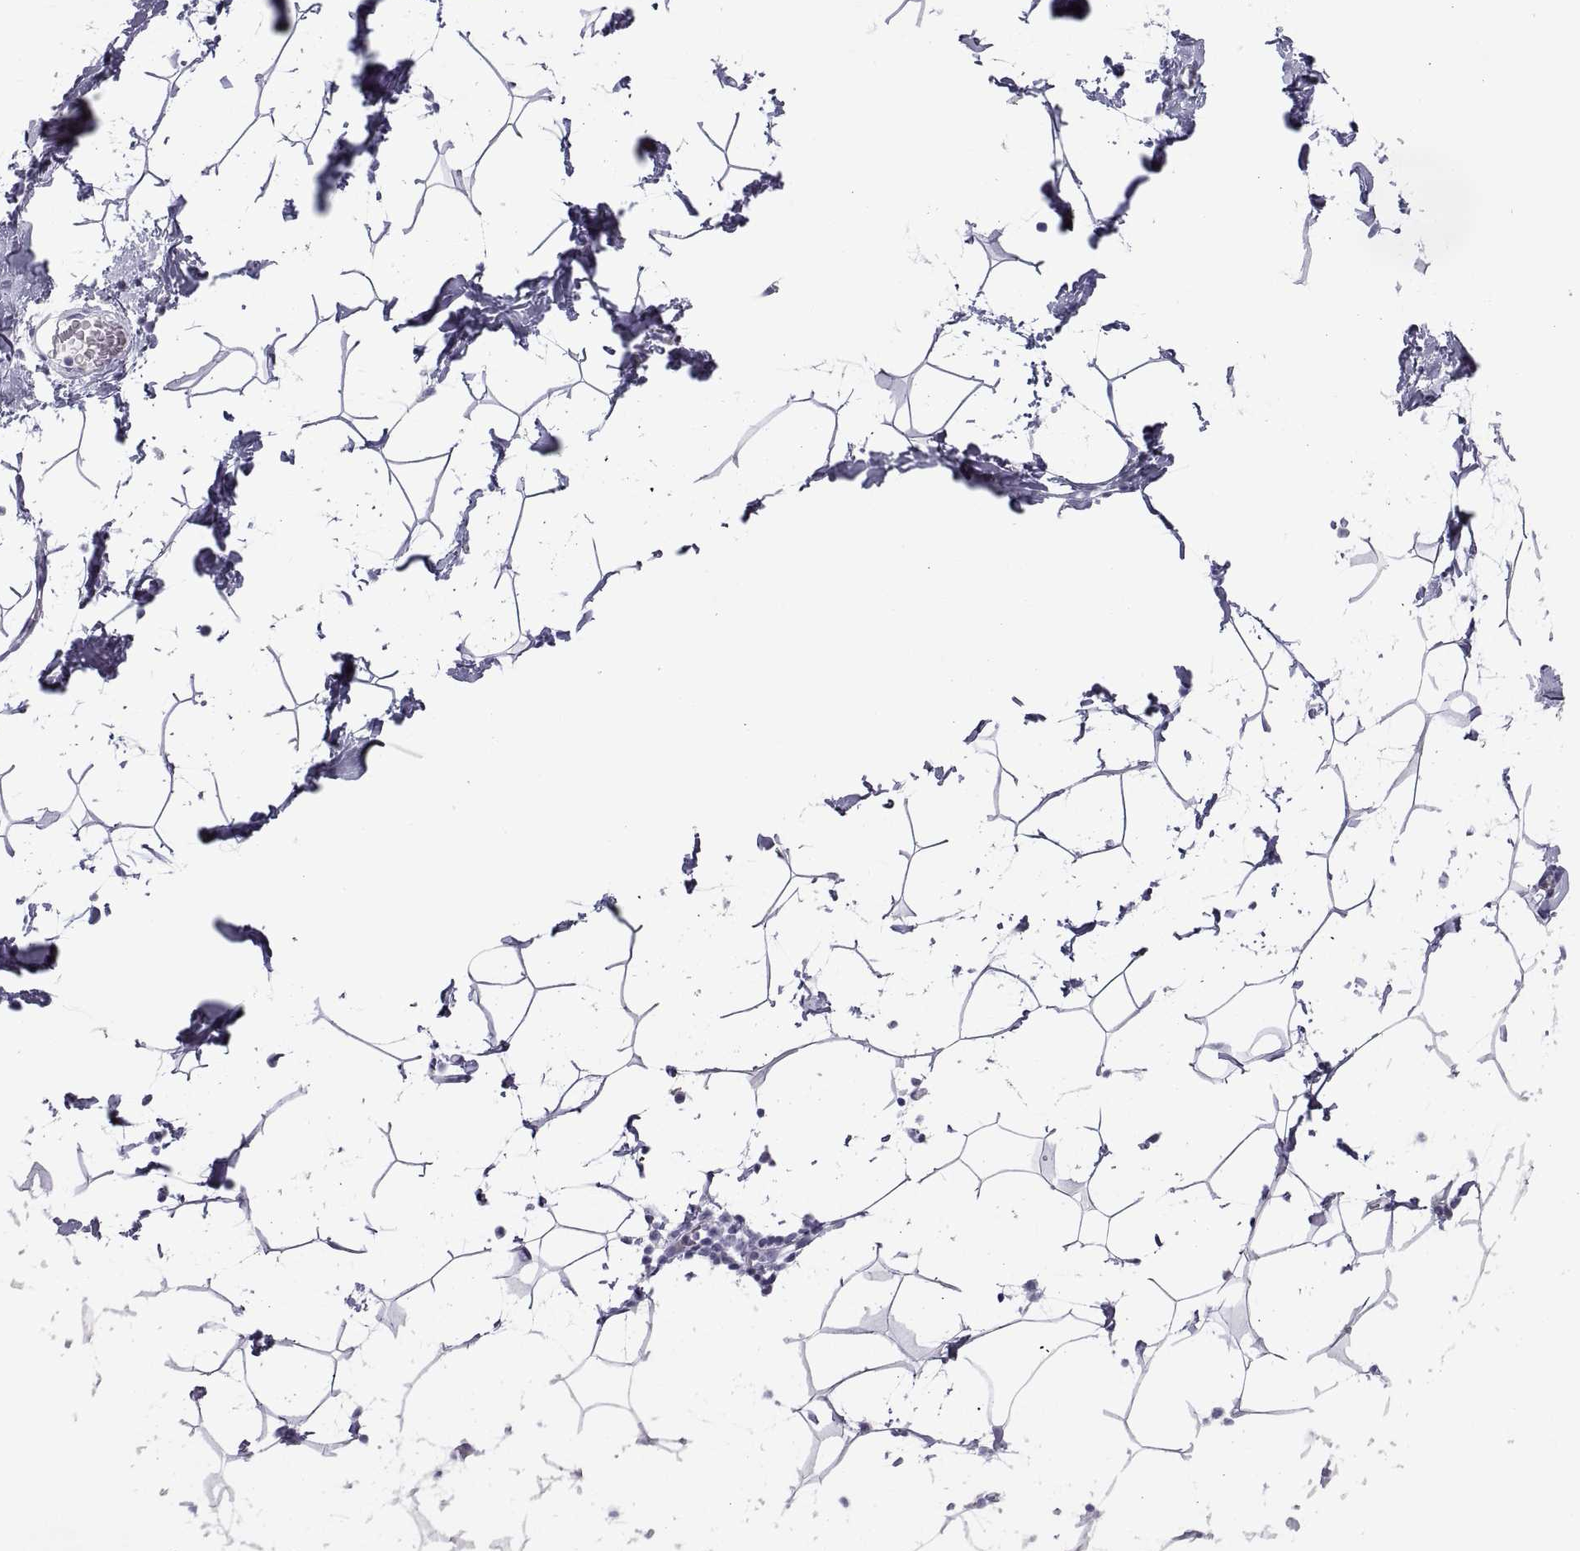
{"staining": {"intensity": "negative", "quantity": "none", "location": "none"}, "tissue": "breast", "cell_type": "Adipocytes", "image_type": "normal", "snomed": [{"axis": "morphology", "description": "Normal tissue, NOS"}, {"axis": "topography", "description": "Breast"}], "caption": "IHC histopathology image of normal breast stained for a protein (brown), which exhibits no expression in adipocytes. (Stains: DAB immunohistochemistry (IHC) with hematoxylin counter stain, Microscopy: brightfield microscopy at high magnification).", "gene": "RLBP1", "patient": {"sex": "female", "age": 32}}